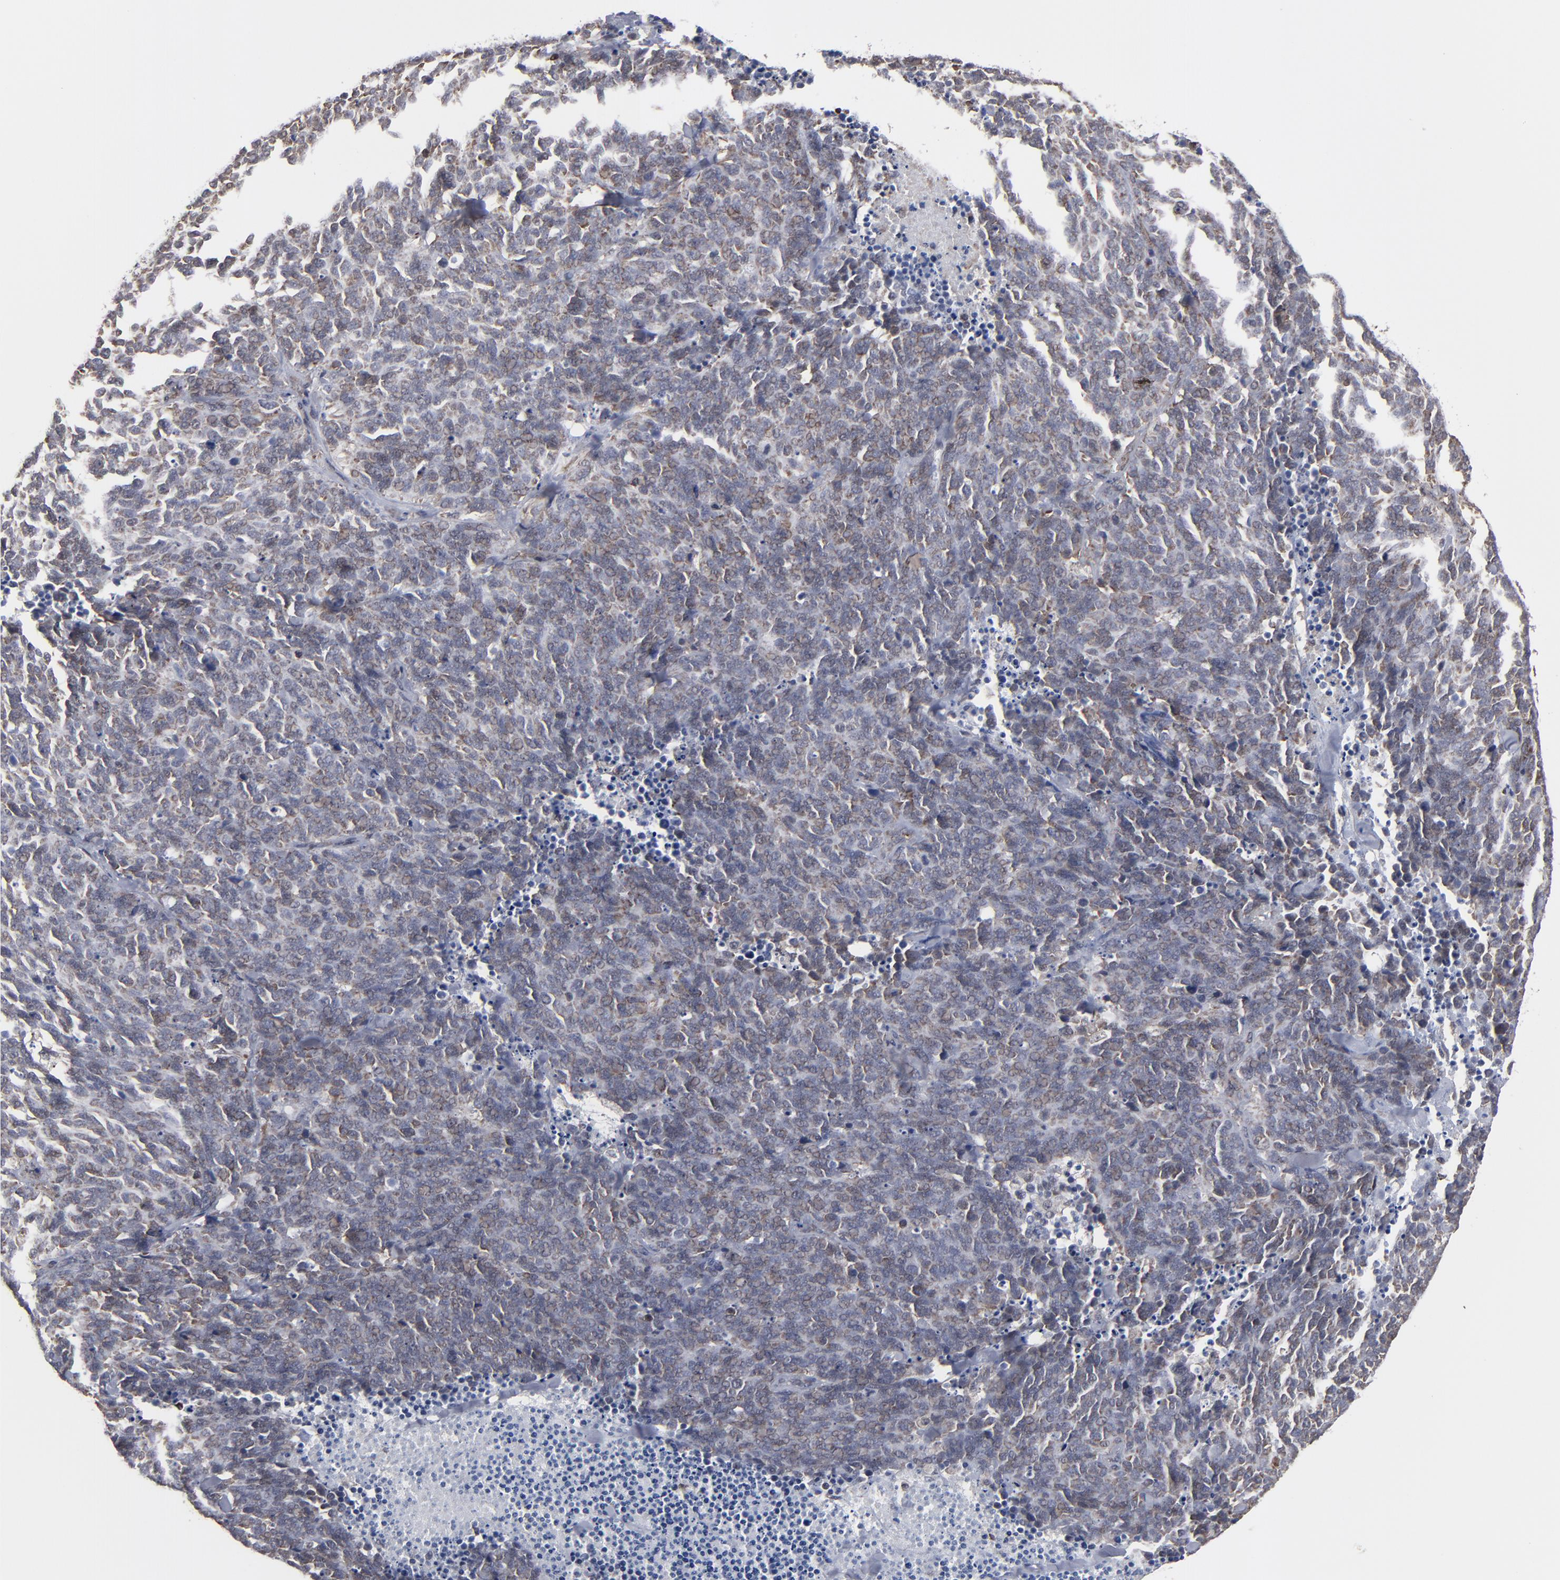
{"staining": {"intensity": "weak", "quantity": "25%-75%", "location": "cytoplasmic/membranous"}, "tissue": "lung cancer", "cell_type": "Tumor cells", "image_type": "cancer", "snomed": [{"axis": "morphology", "description": "Neoplasm, malignant, NOS"}, {"axis": "topography", "description": "Lung"}], "caption": "Approximately 25%-75% of tumor cells in human lung neoplasm (malignant) show weak cytoplasmic/membranous protein positivity as visualized by brown immunohistochemical staining.", "gene": "KIAA2026", "patient": {"sex": "female", "age": 58}}